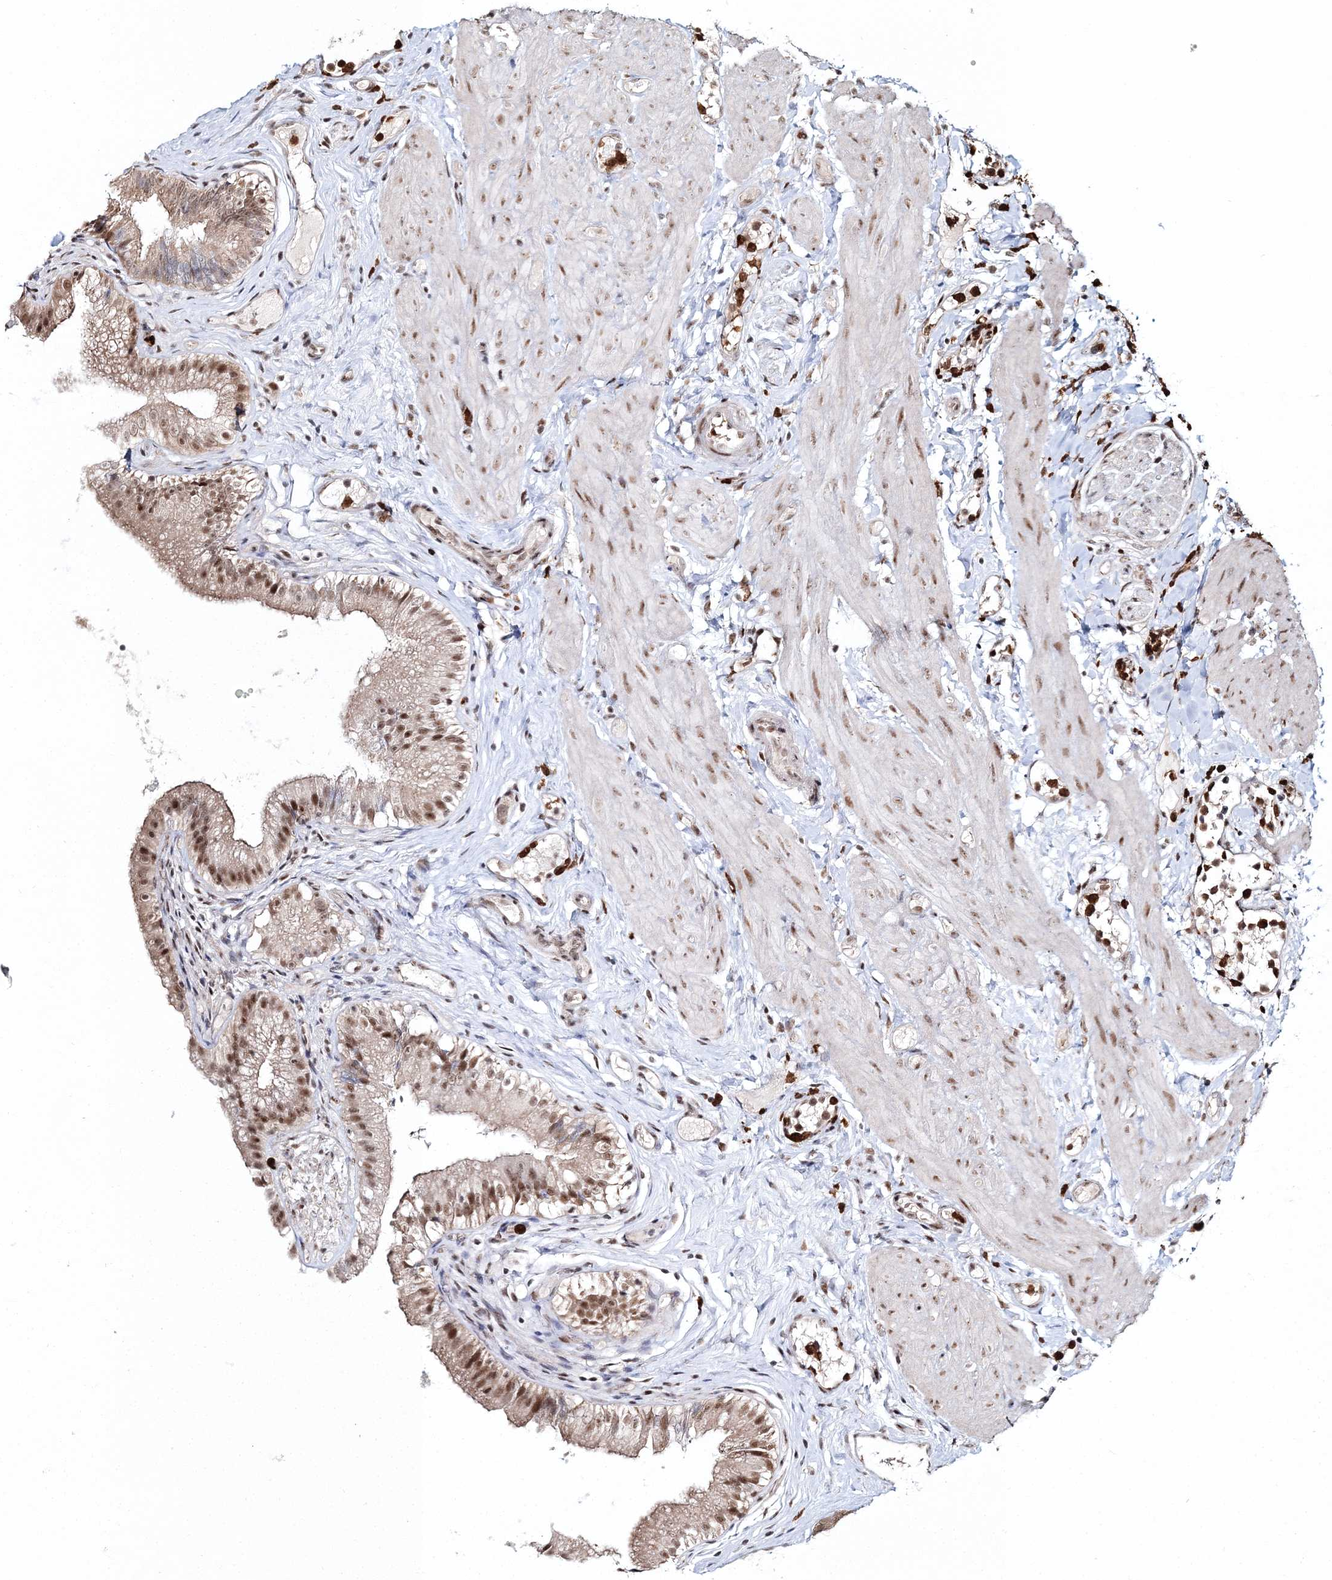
{"staining": {"intensity": "moderate", "quantity": ">75%", "location": "cytoplasmic/membranous,nuclear"}, "tissue": "gallbladder", "cell_type": "Glandular cells", "image_type": "normal", "snomed": [{"axis": "morphology", "description": "Normal tissue, NOS"}, {"axis": "topography", "description": "Gallbladder"}], "caption": "This micrograph reveals IHC staining of unremarkable gallbladder, with medium moderate cytoplasmic/membranous,nuclear staining in about >75% of glandular cells.", "gene": "ENSG00000290315", "patient": {"sex": "female", "age": 26}}